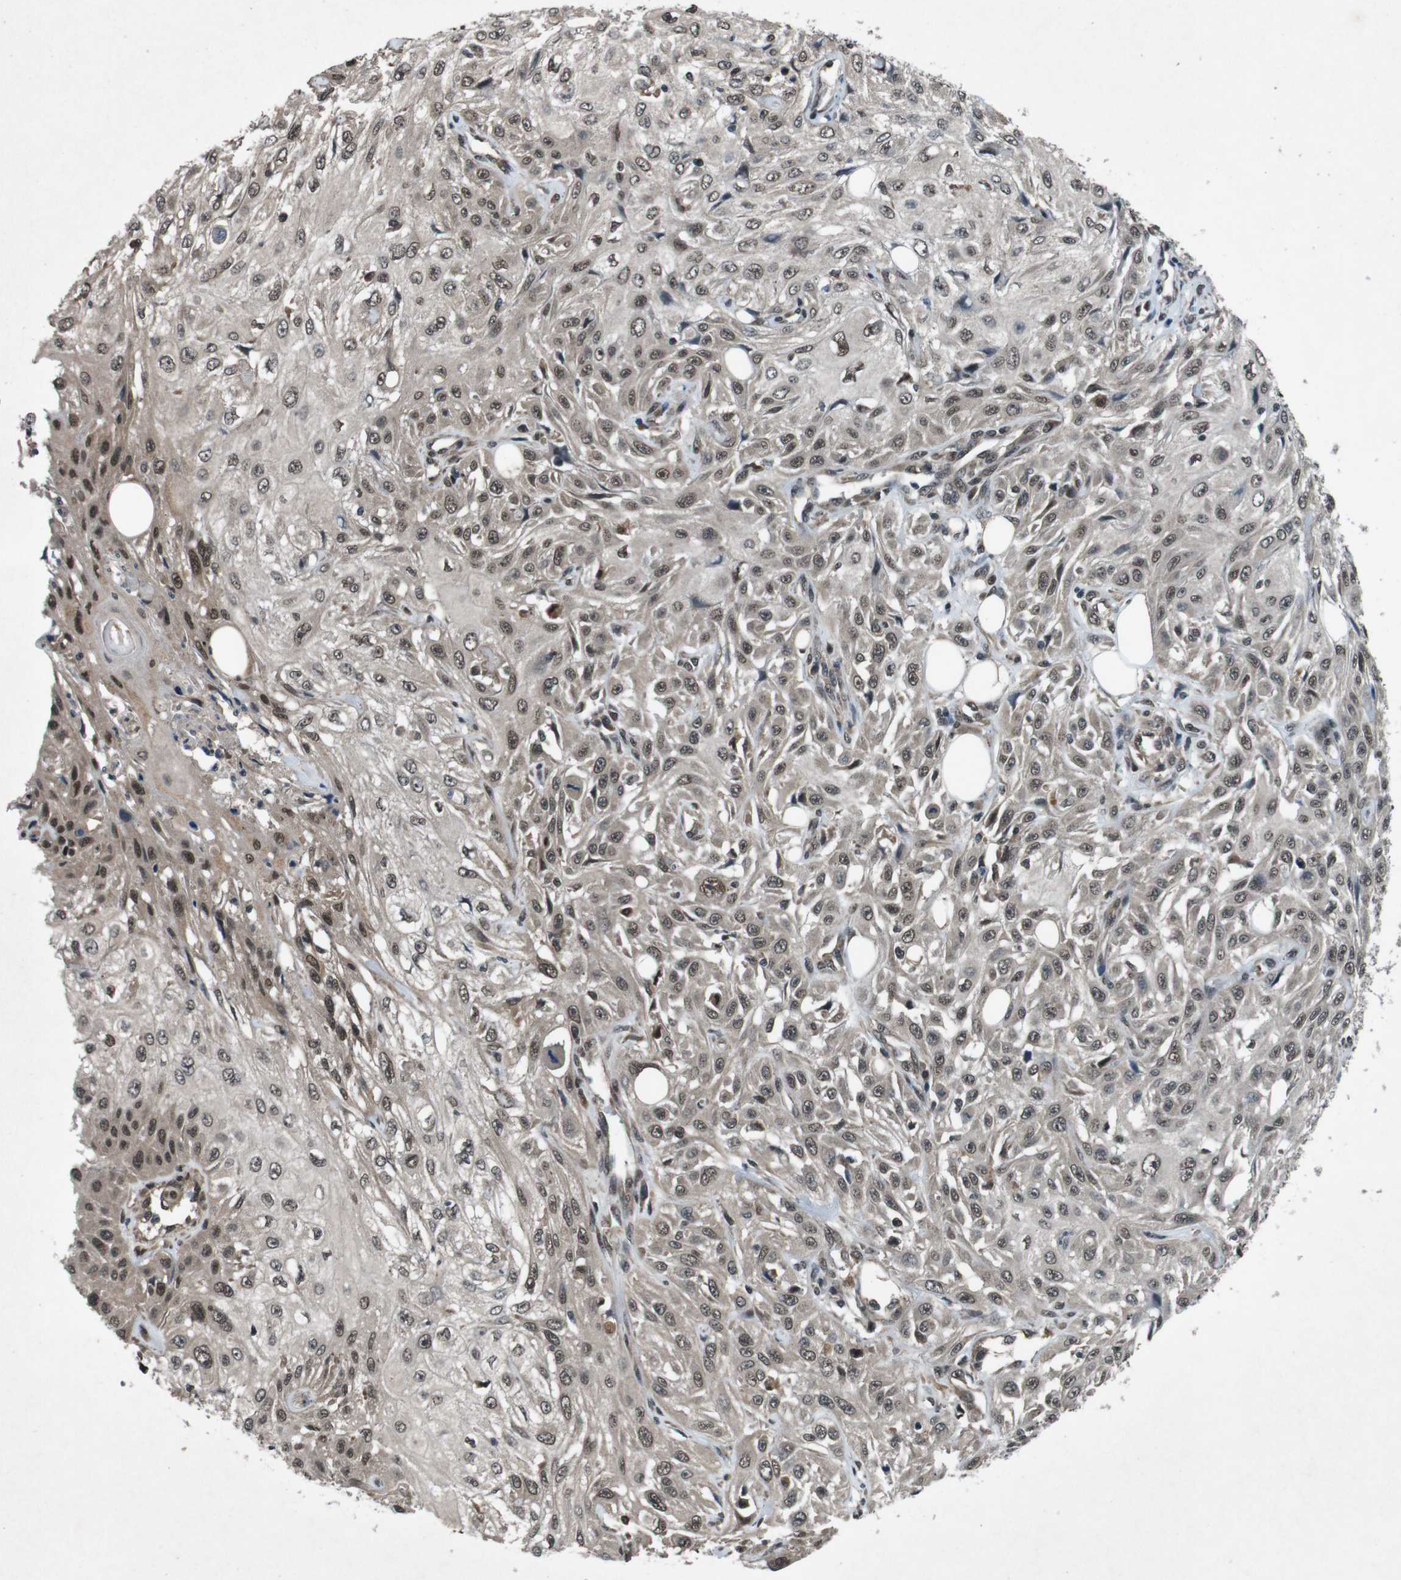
{"staining": {"intensity": "moderate", "quantity": ">75%", "location": "cytoplasmic/membranous,nuclear"}, "tissue": "skin cancer", "cell_type": "Tumor cells", "image_type": "cancer", "snomed": [{"axis": "morphology", "description": "Squamous cell carcinoma, NOS"}, {"axis": "topography", "description": "Skin"}], "caption": "Protein staining shows moderate cytoplasmic/membranous and nuclear staining in about >75% of tumor cells in skin squamous cell carcinoma.", "gene": "SOCS1", "patient": {"sex": "male", "age": 75}}